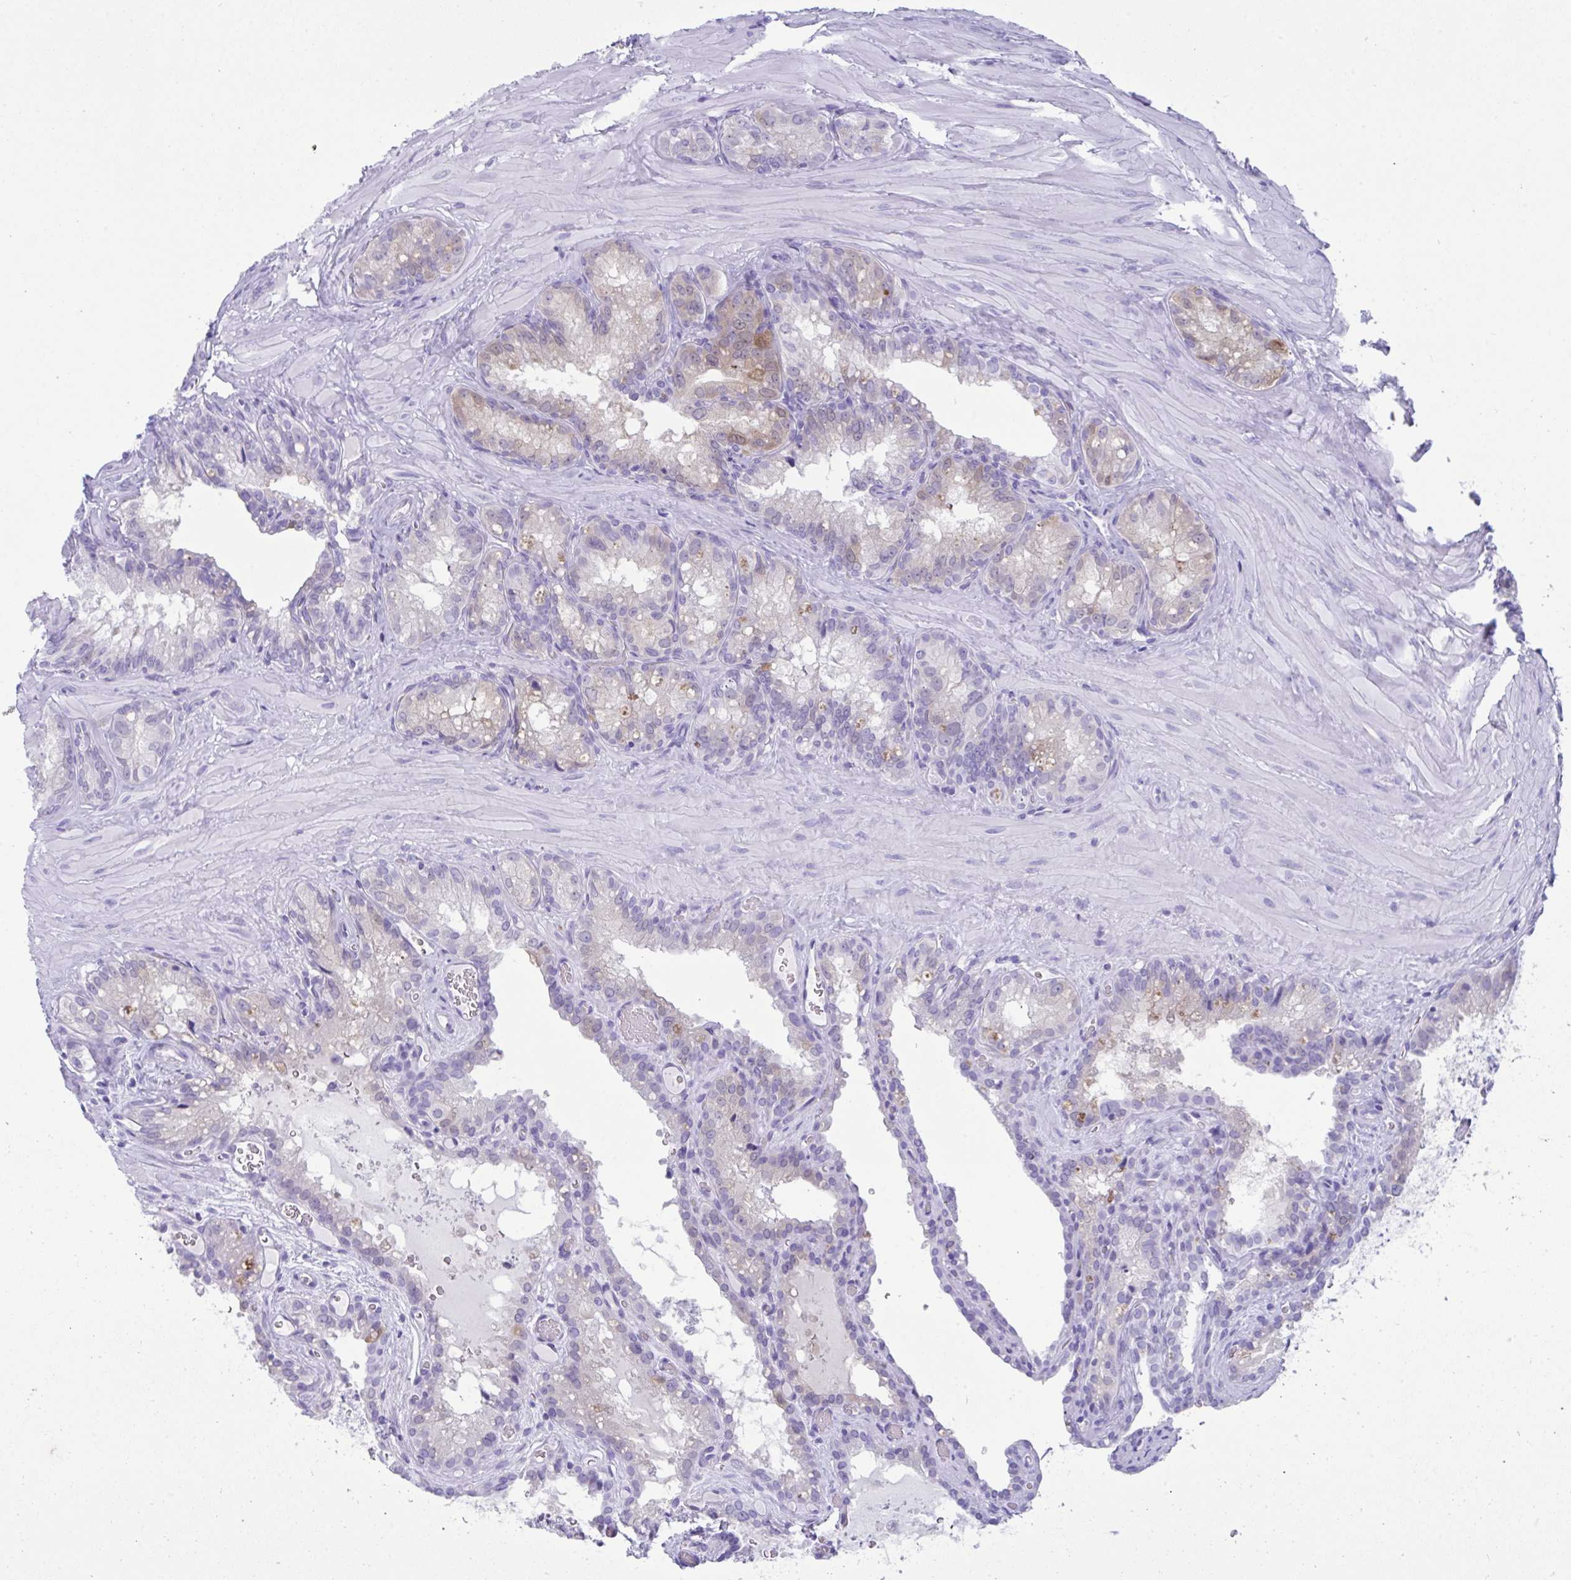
{"staining": {"intensity": "moderate", "quantity": "<25%", "location": "cytoplasmic/membranous"}, "tissue": "seminal vesicle", "cell_type": "Glandular cells", "image_type": "normal", "snomed": [{"axis": "morphology", "description": "Normal tissue, NOS"}, {"axis": "topography", "description": "Seminal veicle"}], "caption": "A high-resolution micrograph shows immunohistochemistry staining of normal seminal vesicle, which shows moderate cytoplasmic/membranous expression in approximately <25% of glandular cells. (Stains: DAB (3,3'-diaminobenzidine) in brown, nuclei in blue, Microscopy: brightfield microscopy at high magnification).", "gene": "PSCA", "patient": {"sex": "male", "age": 47}}